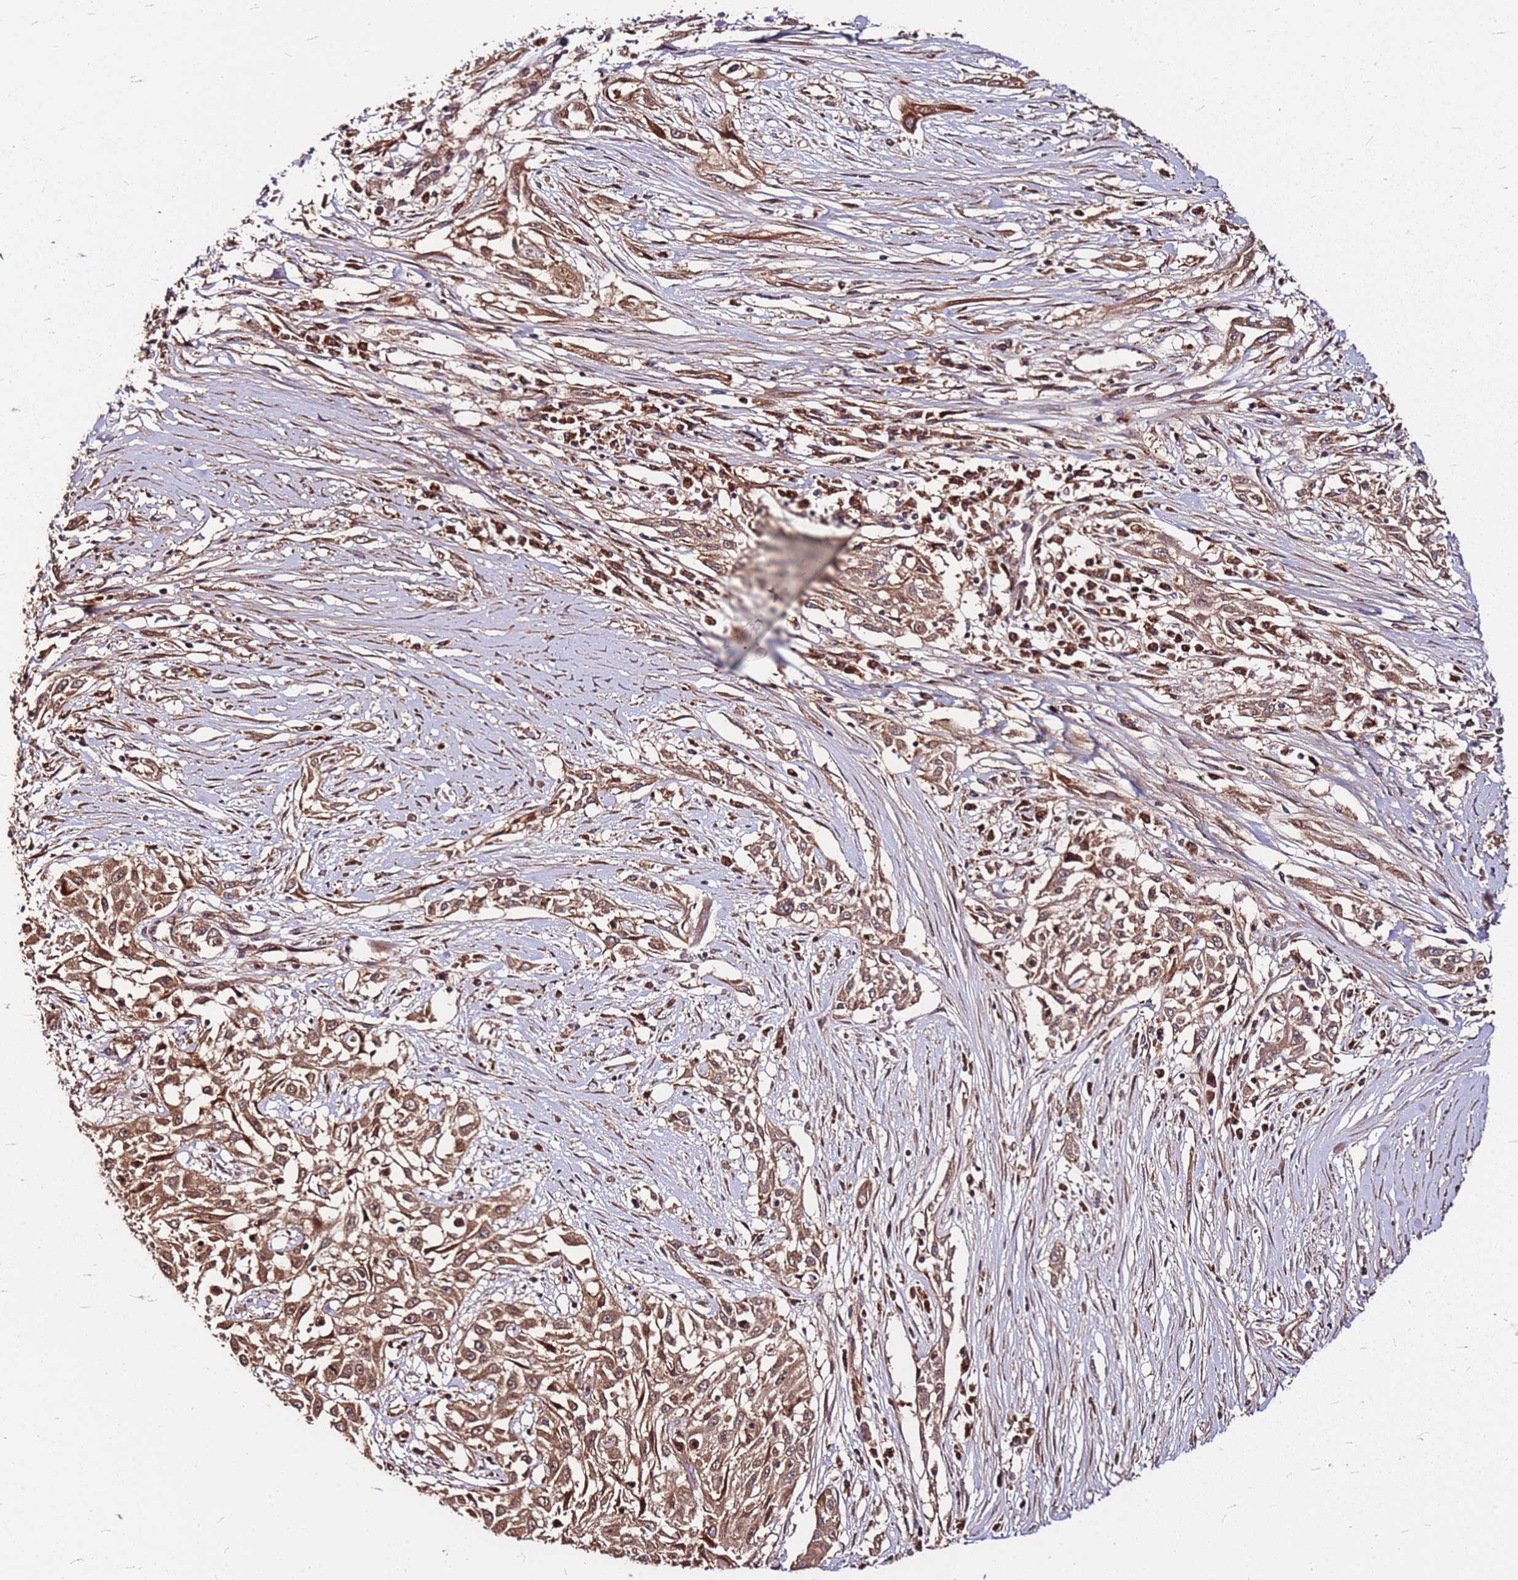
{"staining": {"intensity": "moderate", "quantity": ">75%", "location": "cytoplasmic/membranous"}, "tissue": "skin cancer", "cell_type": "Tumor cells", "image_type": "cancer", "snomed": [{"axis": "morphology", "description": "Squamous cell carcinoma, NOS"}, {"axis": "morphology", "description": "Squamous cell carcinoma, metastatic, NOS"}, {"axis": "topography", "description": "Skin"}, {"axis": "topography", "description": "Lymph node"}], "caption": "Protein staining demonstrates moderate cytoplasmic/membranous staining in approximately >75% of tumor cells in skin cancer.", "gene": "LYPLAL1", "patient": {"sex": "male", "age": 75}}